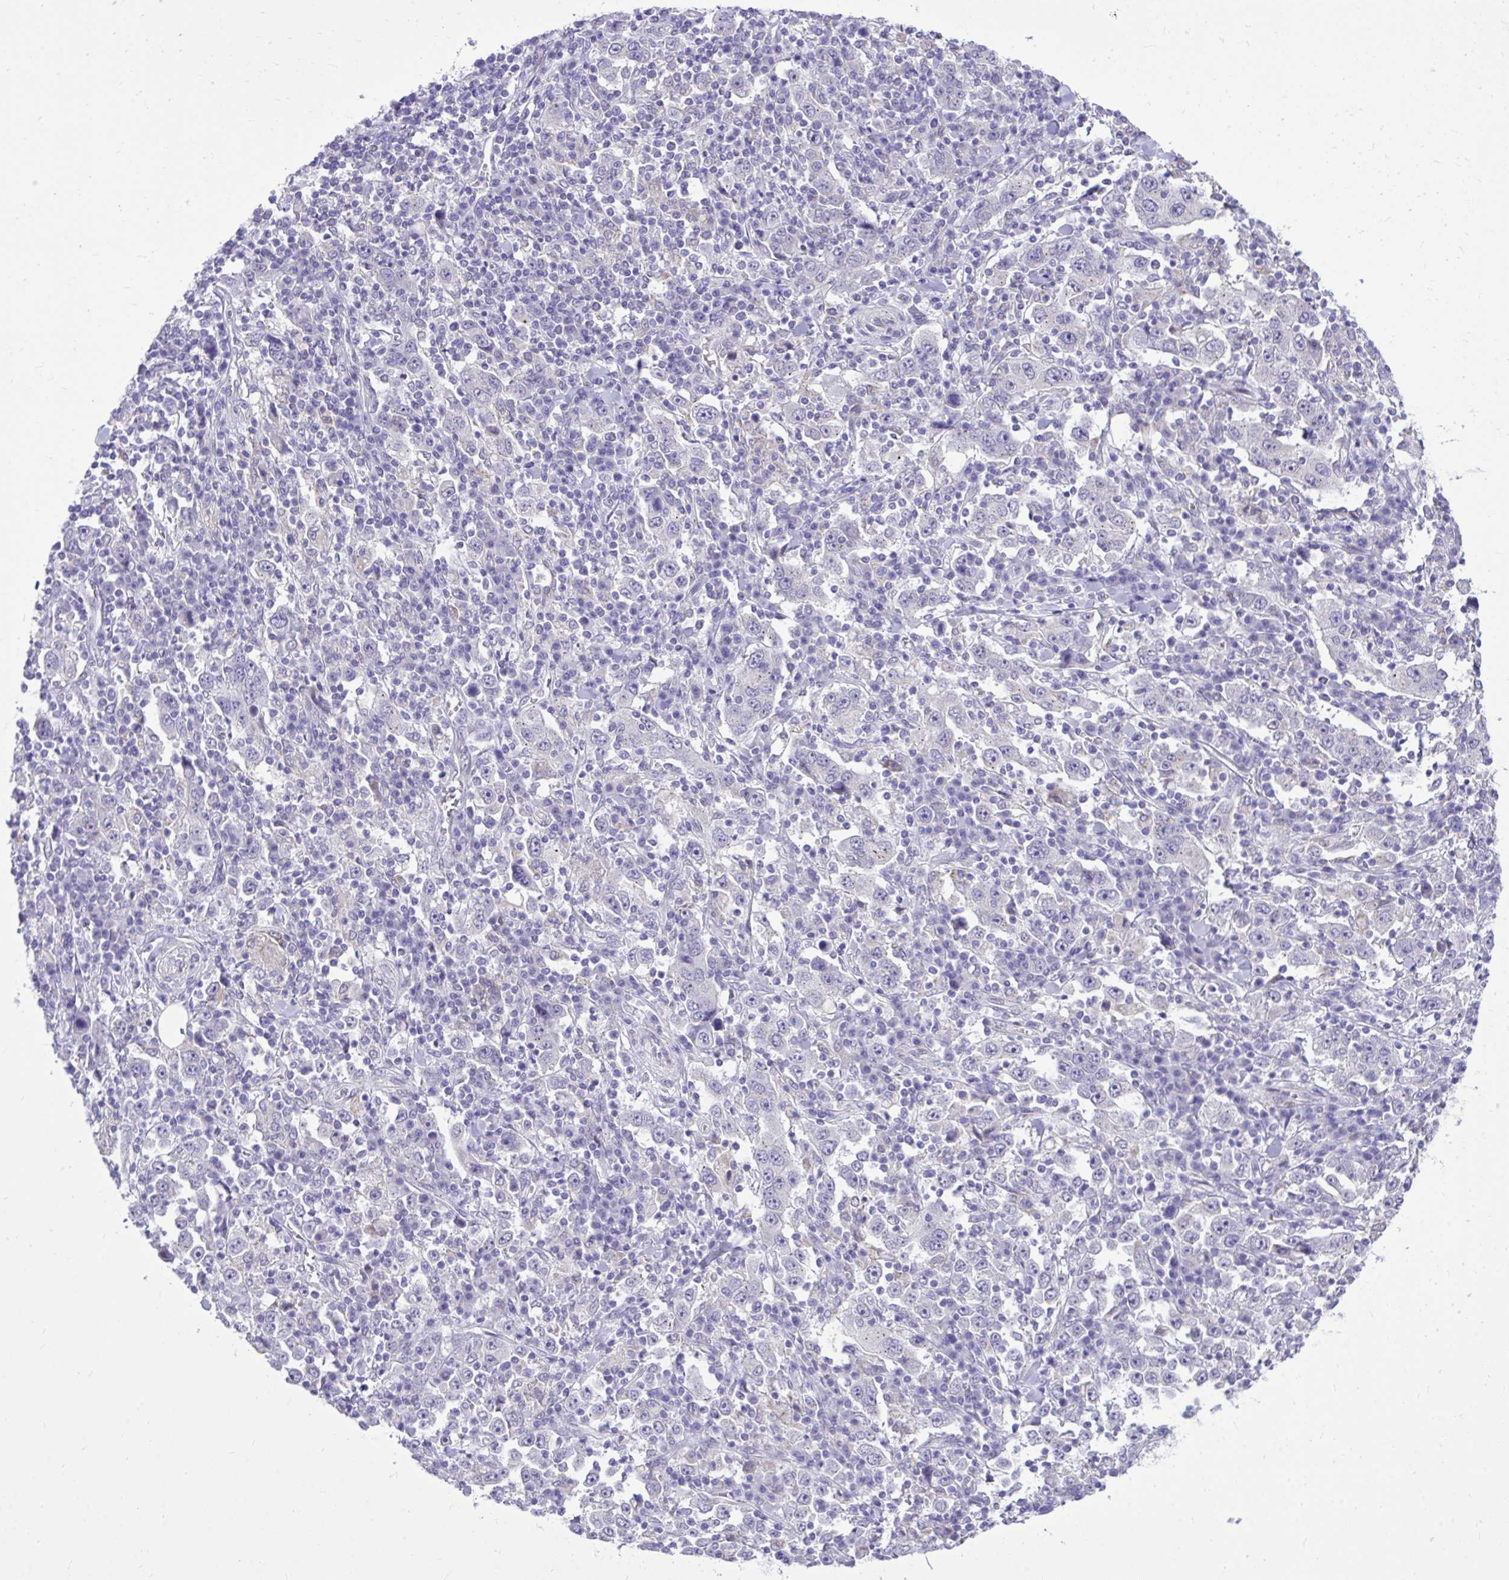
{"staining": {"intensity": "negative", "quantity": "none", "location": "none"}, "tissue": "stomach cancer", "cell_type": "Tumor cells", "image_type": "cancer", "snomed": [{"axis": "morphology", "description": "Normal tissue, NOS"}, {"axis": "morphology", "description": "Adenocarcinoma, NOS"}, {"axis": "topography", "description": "Stomach, upper"}, {"axis": "topography", "description": "Stomach"}], "caption": "Adenocarcinoma (stomach) stained for a protein using immunohistochemistry (IHC) displays no positivity tumor cells.", "gene": "CEACAM18", "patient": {"sex": "male", "age": 59}}